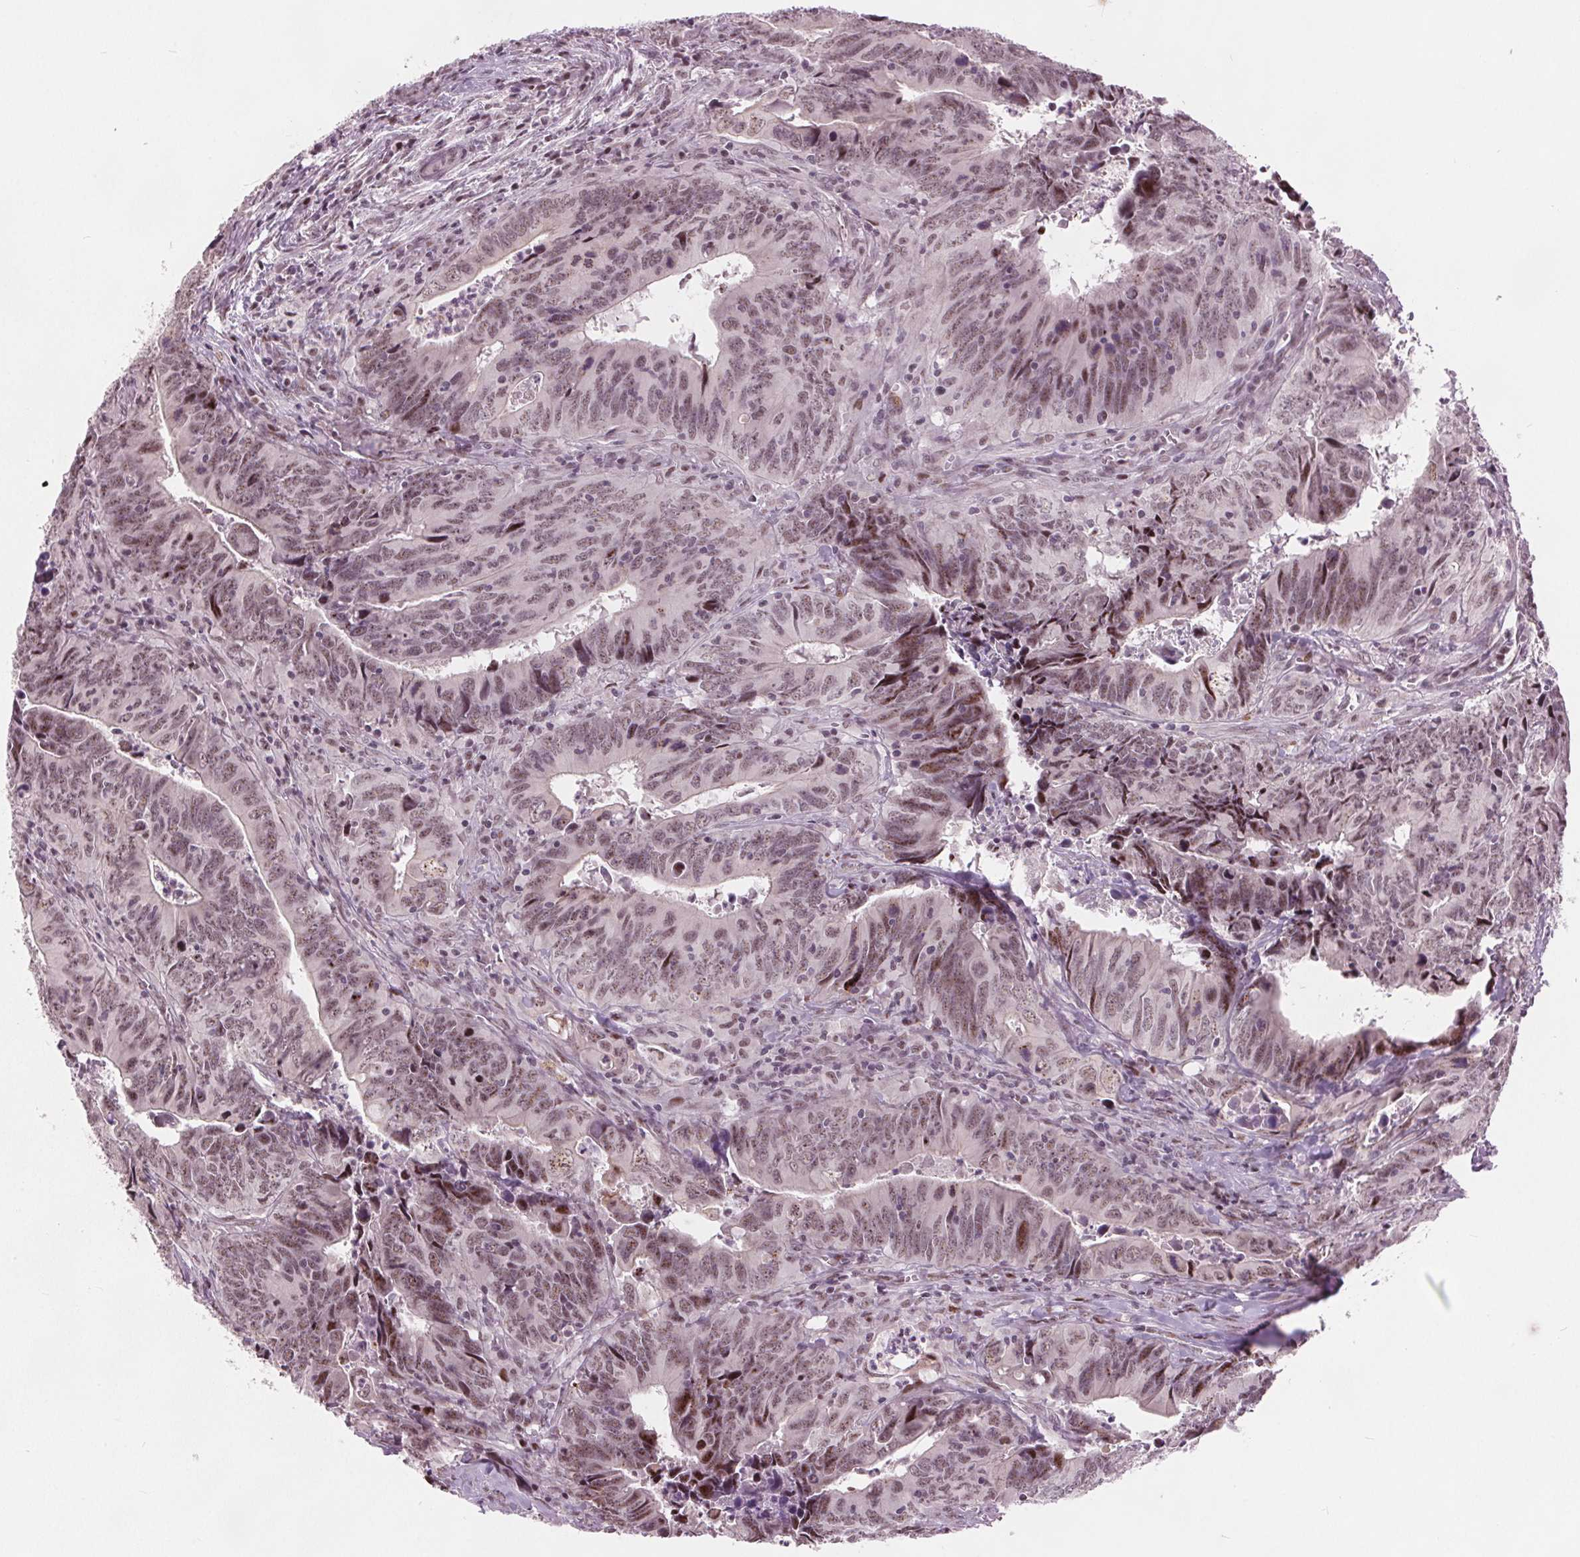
{"staining": {"intensity": "moderate", "quantity": ">75%", "location": "nuclear"}, "tissue": "colorectal cancer", "cell_type": "Tumor cells", "image_type": "cancer", "snomed": [{"axis": "morphology", "description": "Adenocarcinoma, NOS"}, {"axis": "topography", "description": "Colon"}], "caption": "This image displays immunohistochemistry staining of colorectal adenocarcinoma, with medium moderate nuclear positivity in approximately >75% of tumor cells.", "gene": "TTC34", "patient": {"sex": "female", "age": 82}}